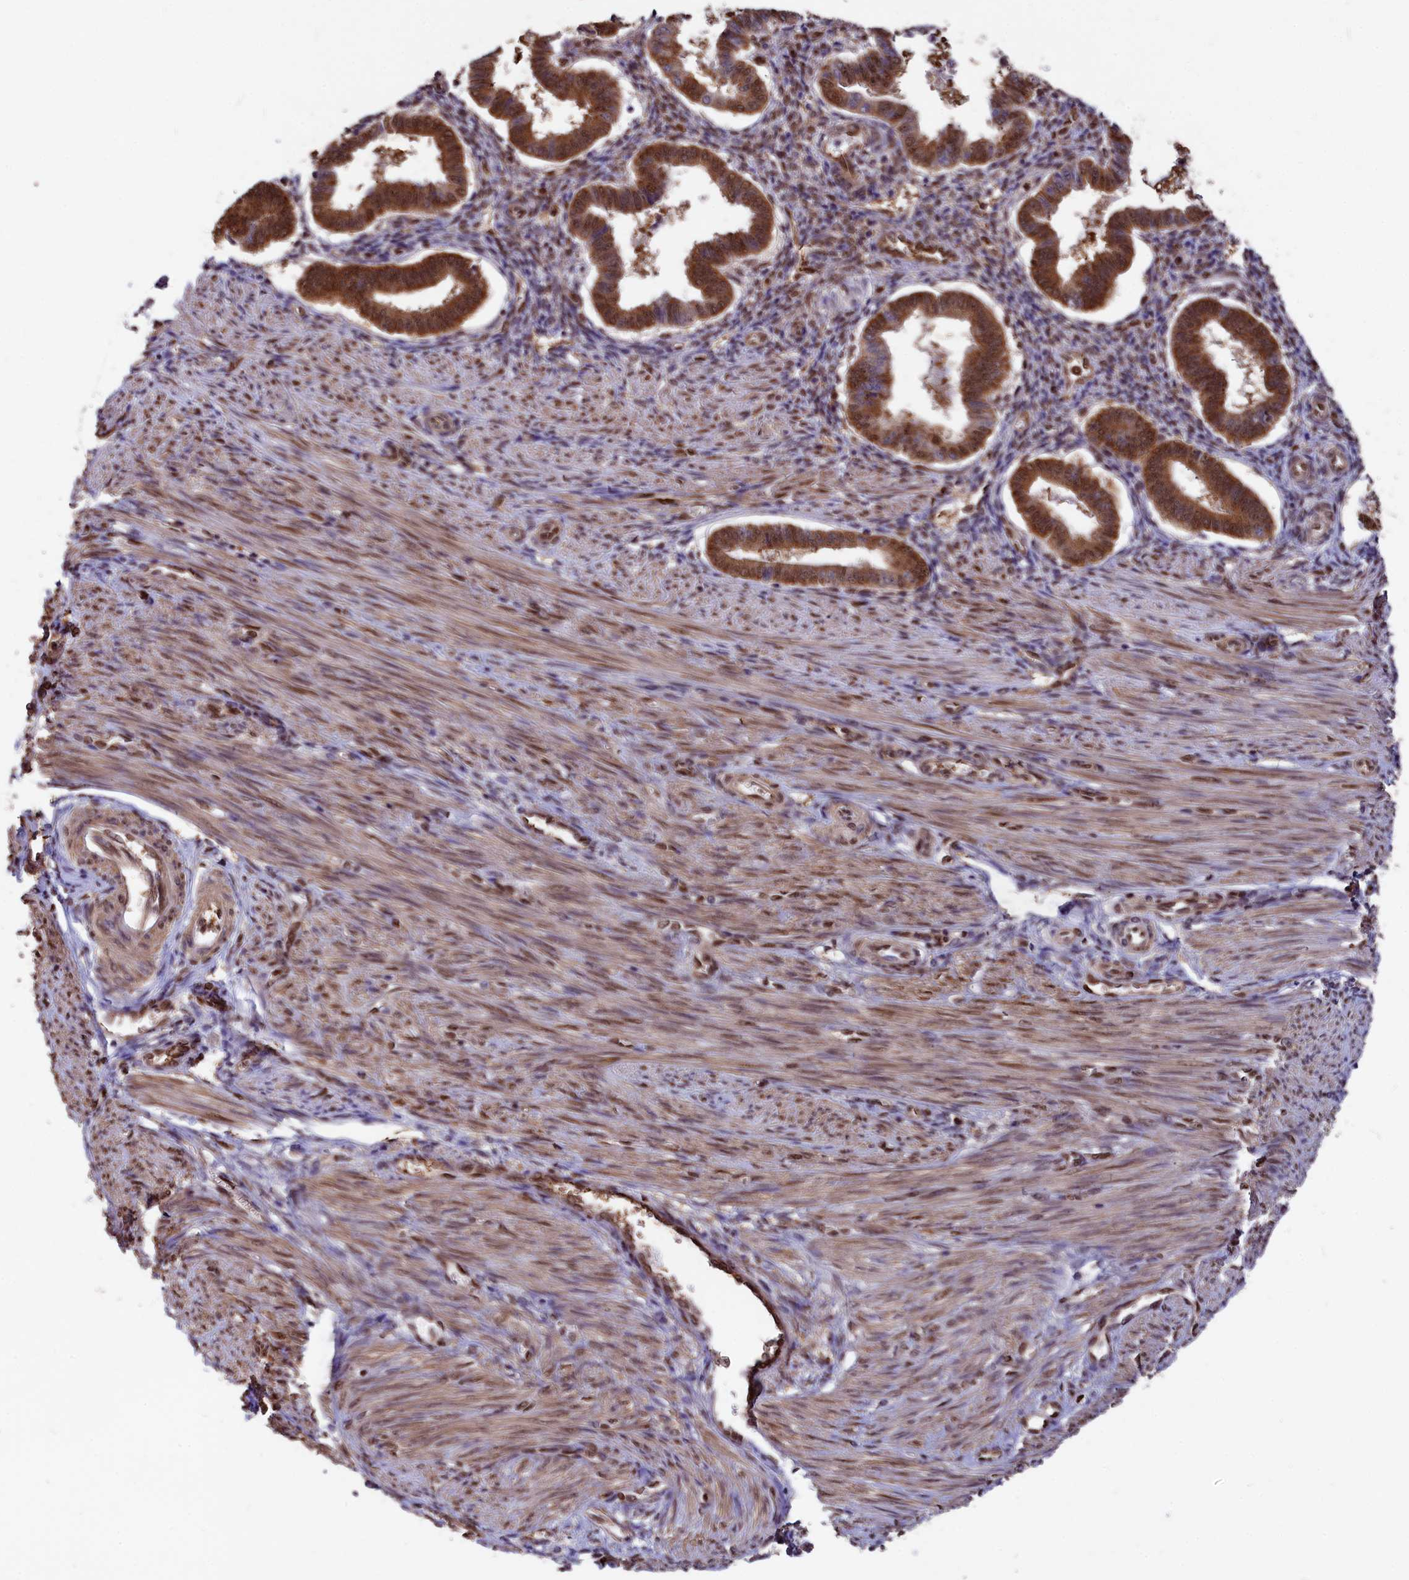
{"staining": {"intensity": "moderate", "quantity": "25%-75%", "location": "cytoplasmic/membranous,nuclear"}, "tissue": "endometrium", "cell_type": "Cells in endometrial stroma", "image_type": "normal", "snomed": [{"axis": "morphology", "description": "Normal tissue, NOS"}, {"axis": "topography", "description": "Endometrium"}], "caption": "Endometrium stained with a brown dye exhibits moderate cytoplasmic/membranous,nuclear positive staining in approximately 25%-75% of cells in endometrial stroma.", "gene": "ADRM1", "patient": {"sex": "female", "age": 24}}